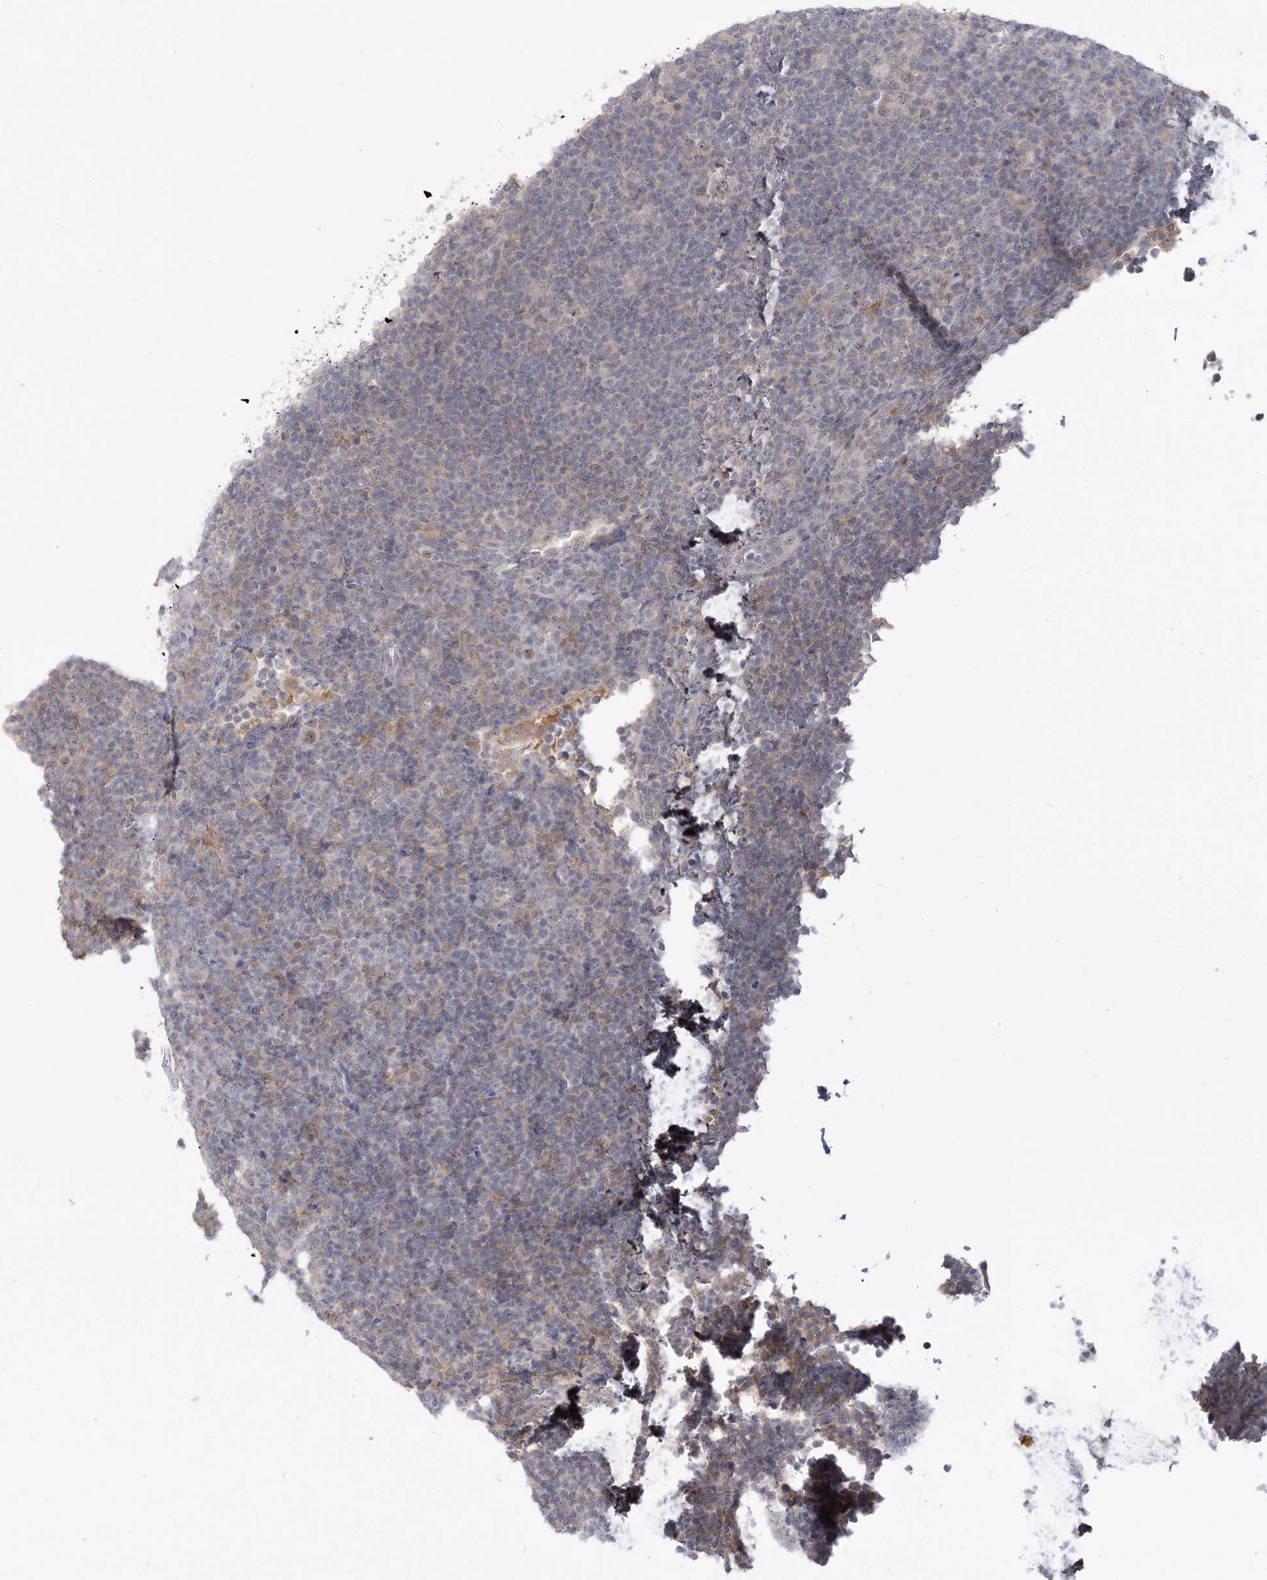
{"staining": {"intensity": "weak", "quantity": ">75%", "location": "nuclear"}, "tissue": "lymphoma", "cell_type": "Tumor cells", "image_type": "cancer", "snomed": [{"axis": "morphology", "description": "Hodgkin's disease, NOS"}, {"axis": "topography", "description": "Lymph node"}], "caption": "DAB immunohistochemical staining of Hodgkin's disease reveals weak nuclear protein positivity in approximately >75% of tumor cells.", "gene": "ANKS1A", "patient": {"sex": "female", "age": 57}}